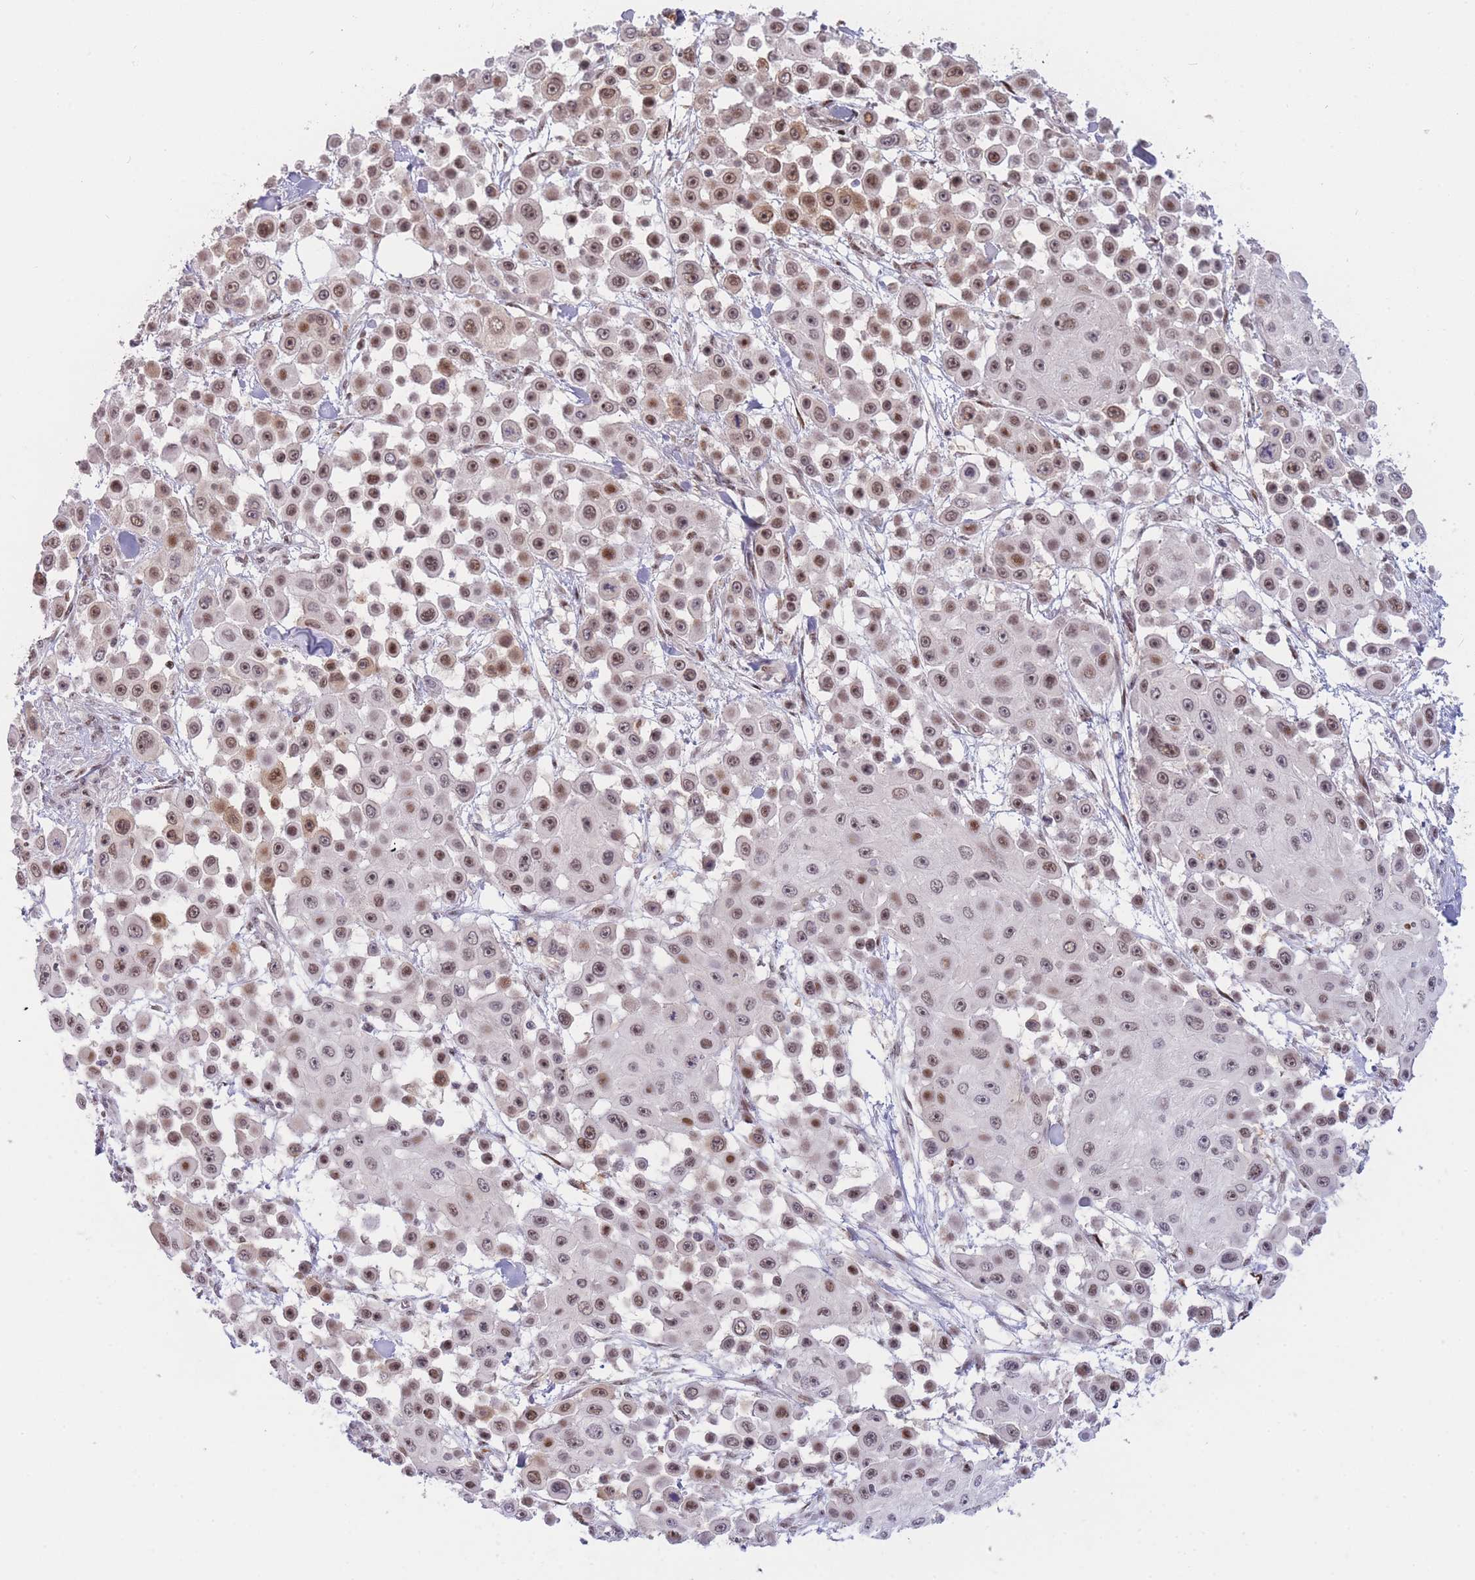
{"staining": {"intensity": "moderate", "quantity": ">75%", "location": "cytoplasmic/membranous,nuclear"}, "tissue": "skin cancer", "cell_type": "Tumor cells", "image_type": "cancer", "snomed": [{"axis": "morphology", "description": "Squamous cell carcinoma, NOS"}, {"axis": "topography", "description": "Skin"}], "caption": "Skin cancer (squamous cell carcinoma) tissue demonstrates moderate cytoplasmic/membranous and nuclear expression in about >75% of tumor cells, visualized by immunohistochemistry.", "gene": "DEAF1", "patient": {"sex": "male", "age": 67}}